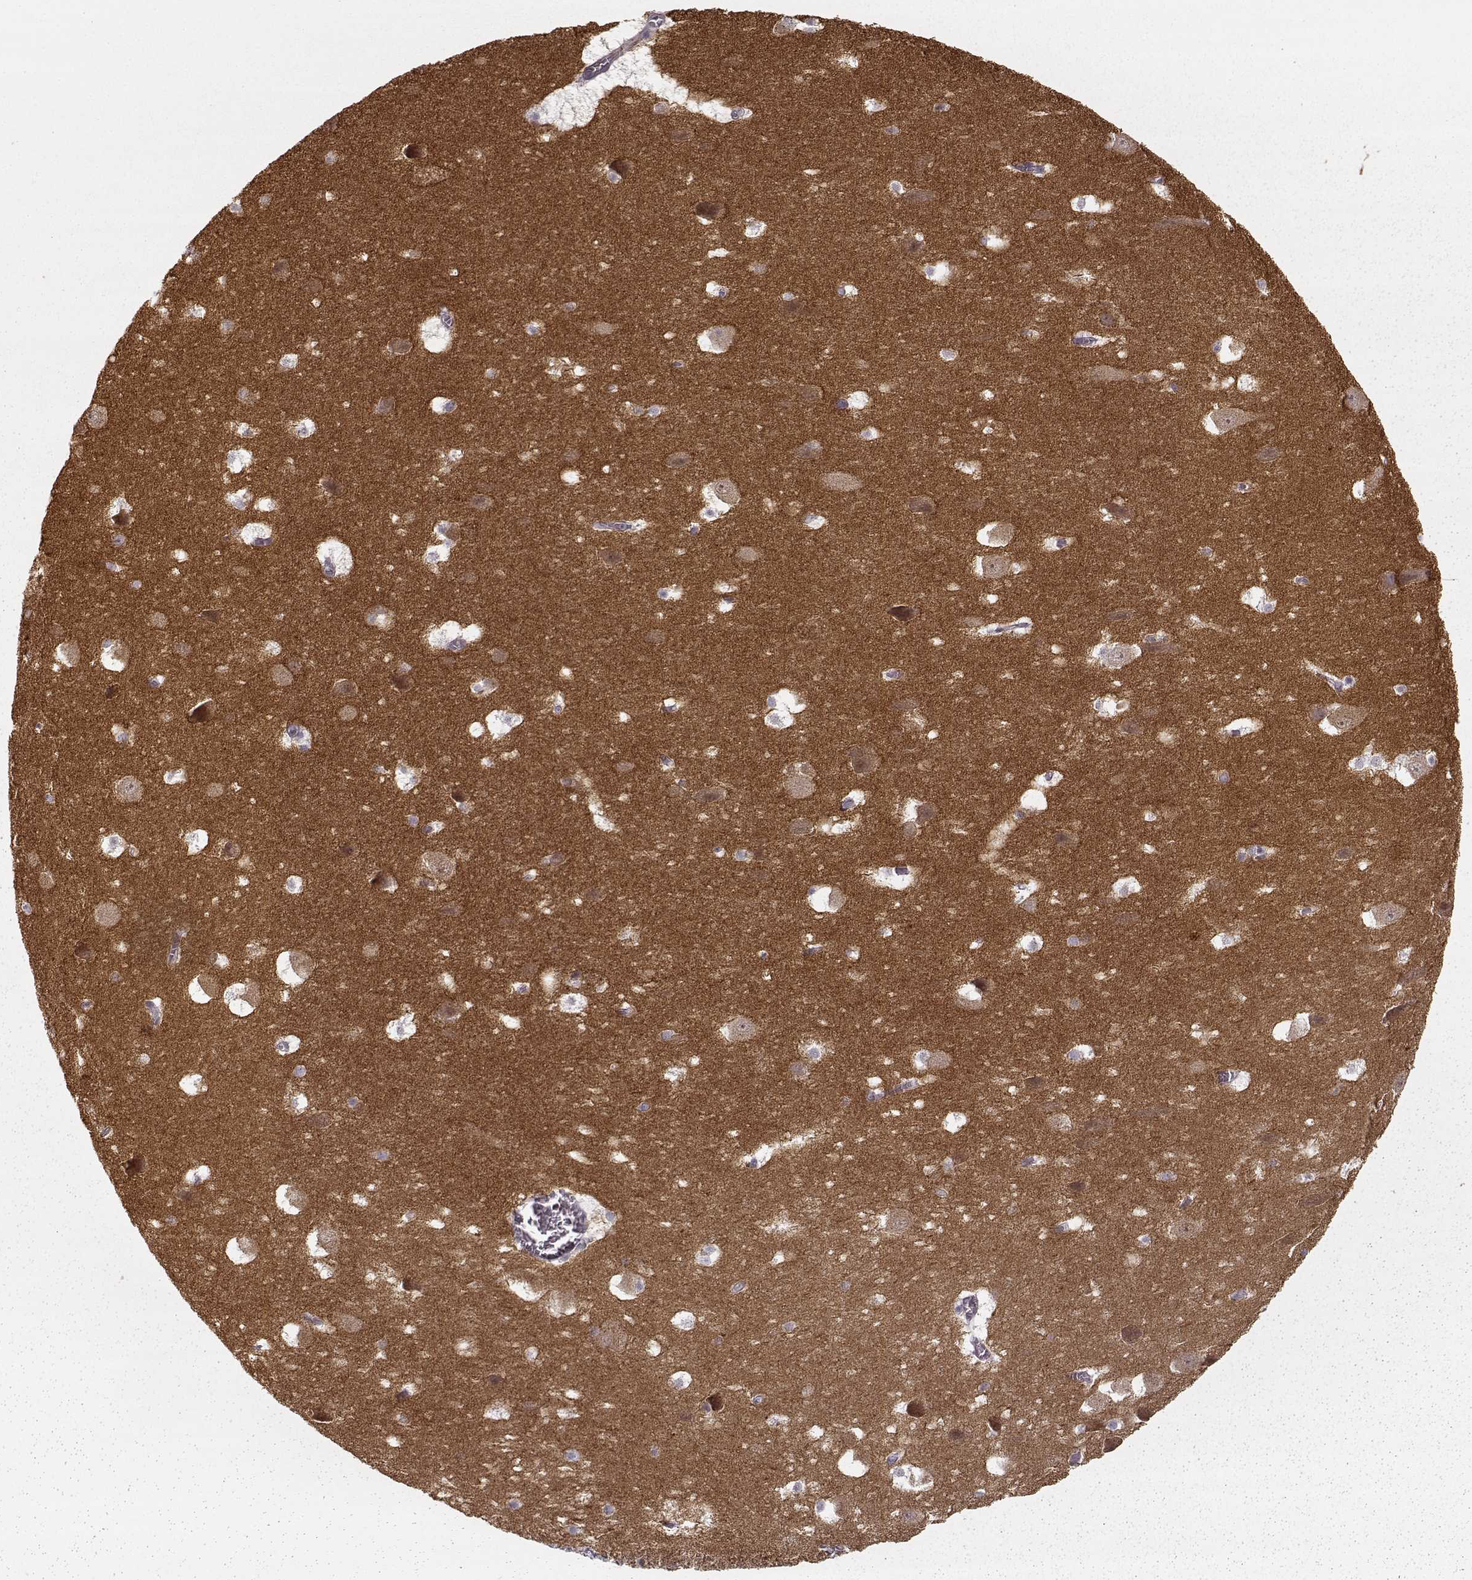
{"staining": {"intensity": "negative", "quantity": "none", "location": "none"}, "tissue": "hippocampus", "cell_type": "Glial cells", "image_type": "normal", "snomed": [{"axis": "morphology", "description": "Normal tissue, NOS"}, {"axis": "topography", "description": "Hippocampus"}], "caption": "The IHC micrograph has no significant staining in glial cells of hippocampus. Brightfield microscopy of immunohistochemistry (IHC) stained with DAB (3,3'-diaminobenzidine) (brown) and hematoxylin (blue), captured at high magnification.", "gene": "PRKCE", "patient": {"sex": "male", "age": 45}}